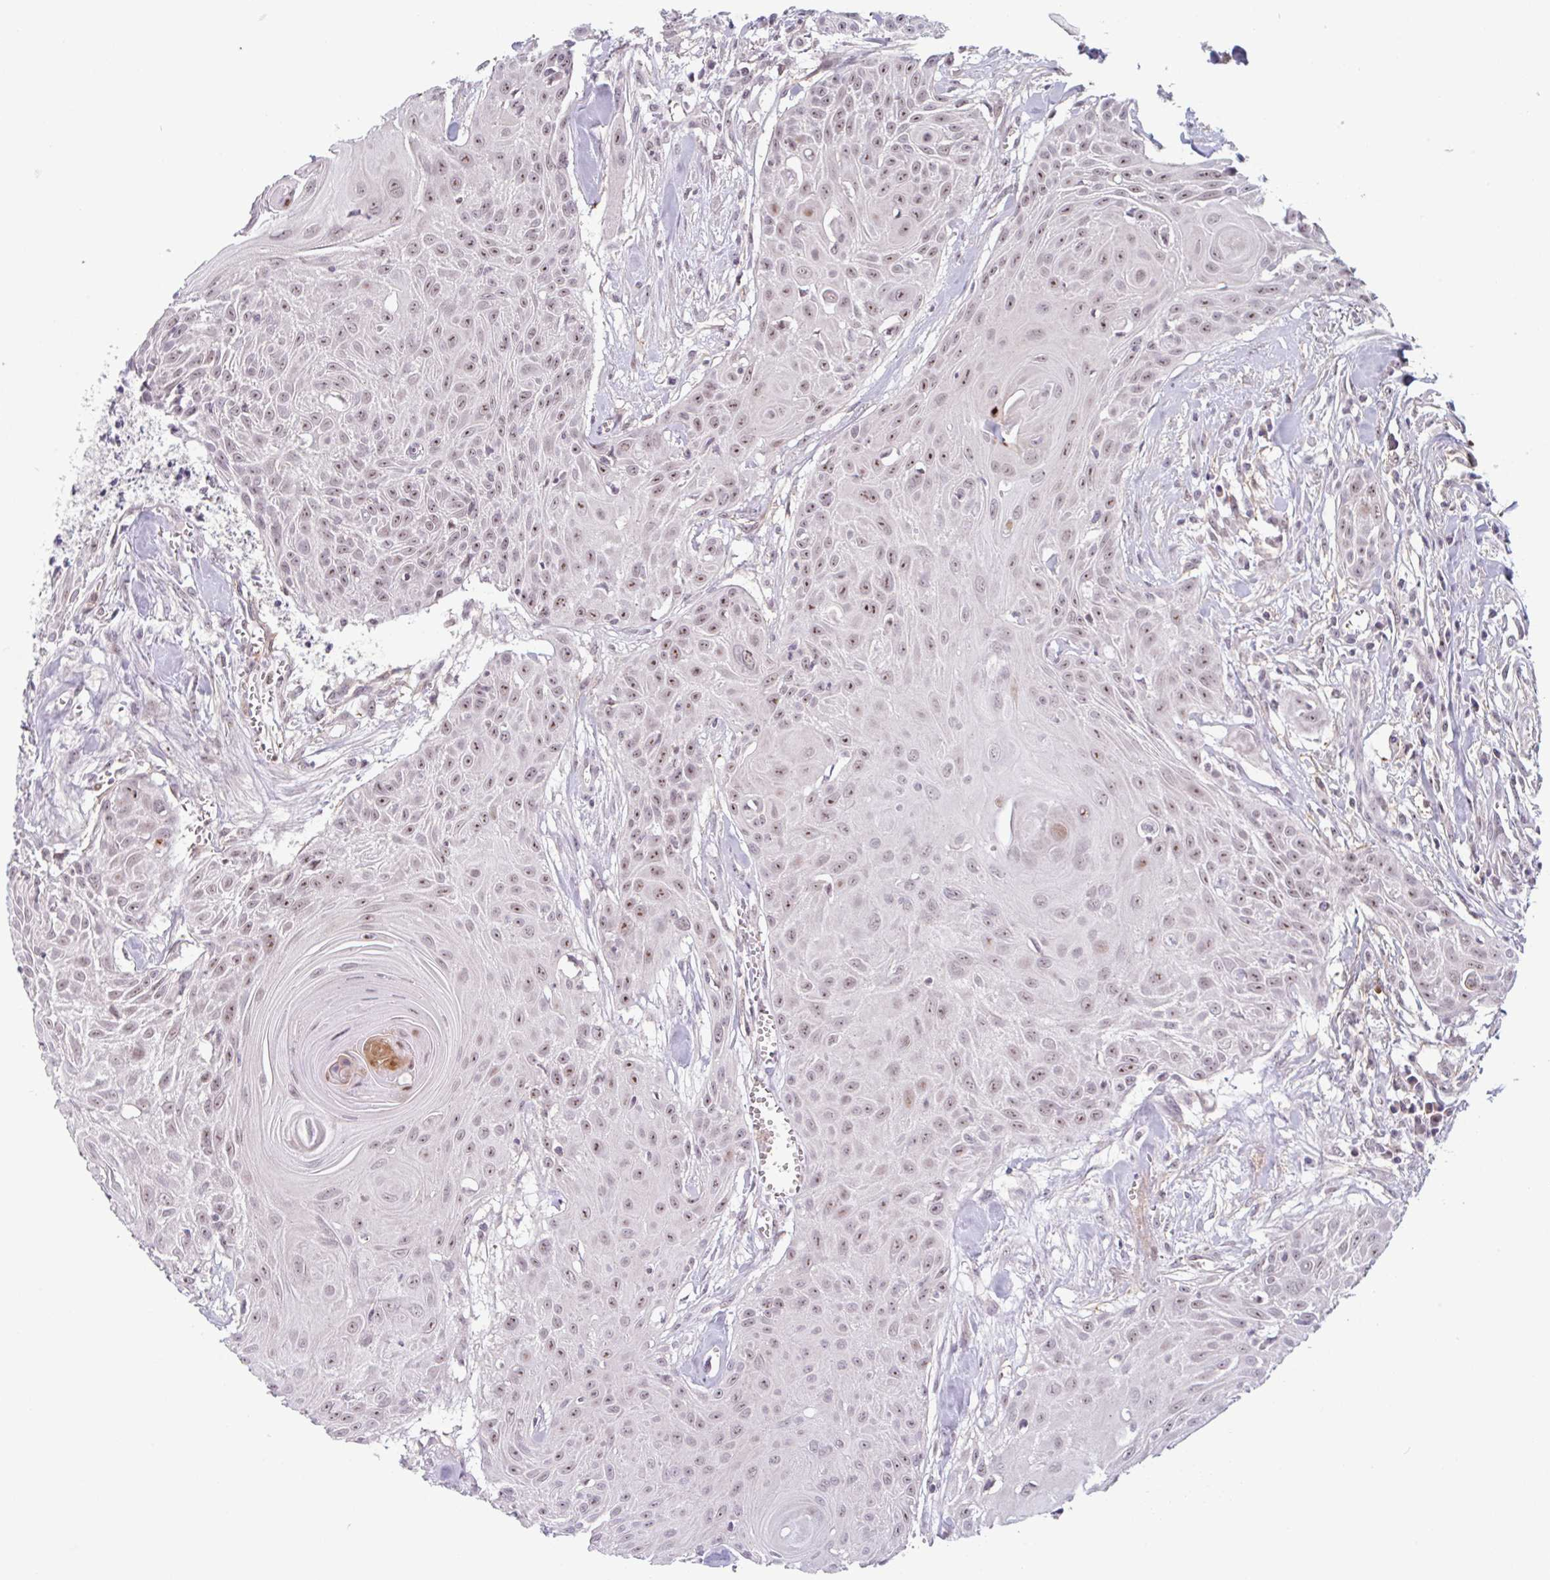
{"staining": {"intensity": "moderate", "quantity": ">75%", "location": "nuclear"}, "tissue": "head and neck cancer", "cell_type": "Tumor cells", "image_type": "cancer", "snomed": [{"axis": "morphology", "description": "Squamous cell carcinoma, NOS"}, {"axis": "topography", "description": "Lymph node"}, {"axis": "topography", "description": "Salivary gland"}, {"axis": "topography", "description": "Head-Neck"}], "caption": "IHC image of human head and neck cancer stained for a protein (brown), which demonstrates medium levels of moderate nuclear positivity in about >75% of tumor cells.", "gene": "TMEM119", "patient": {"sex": "female", "age": 74}}